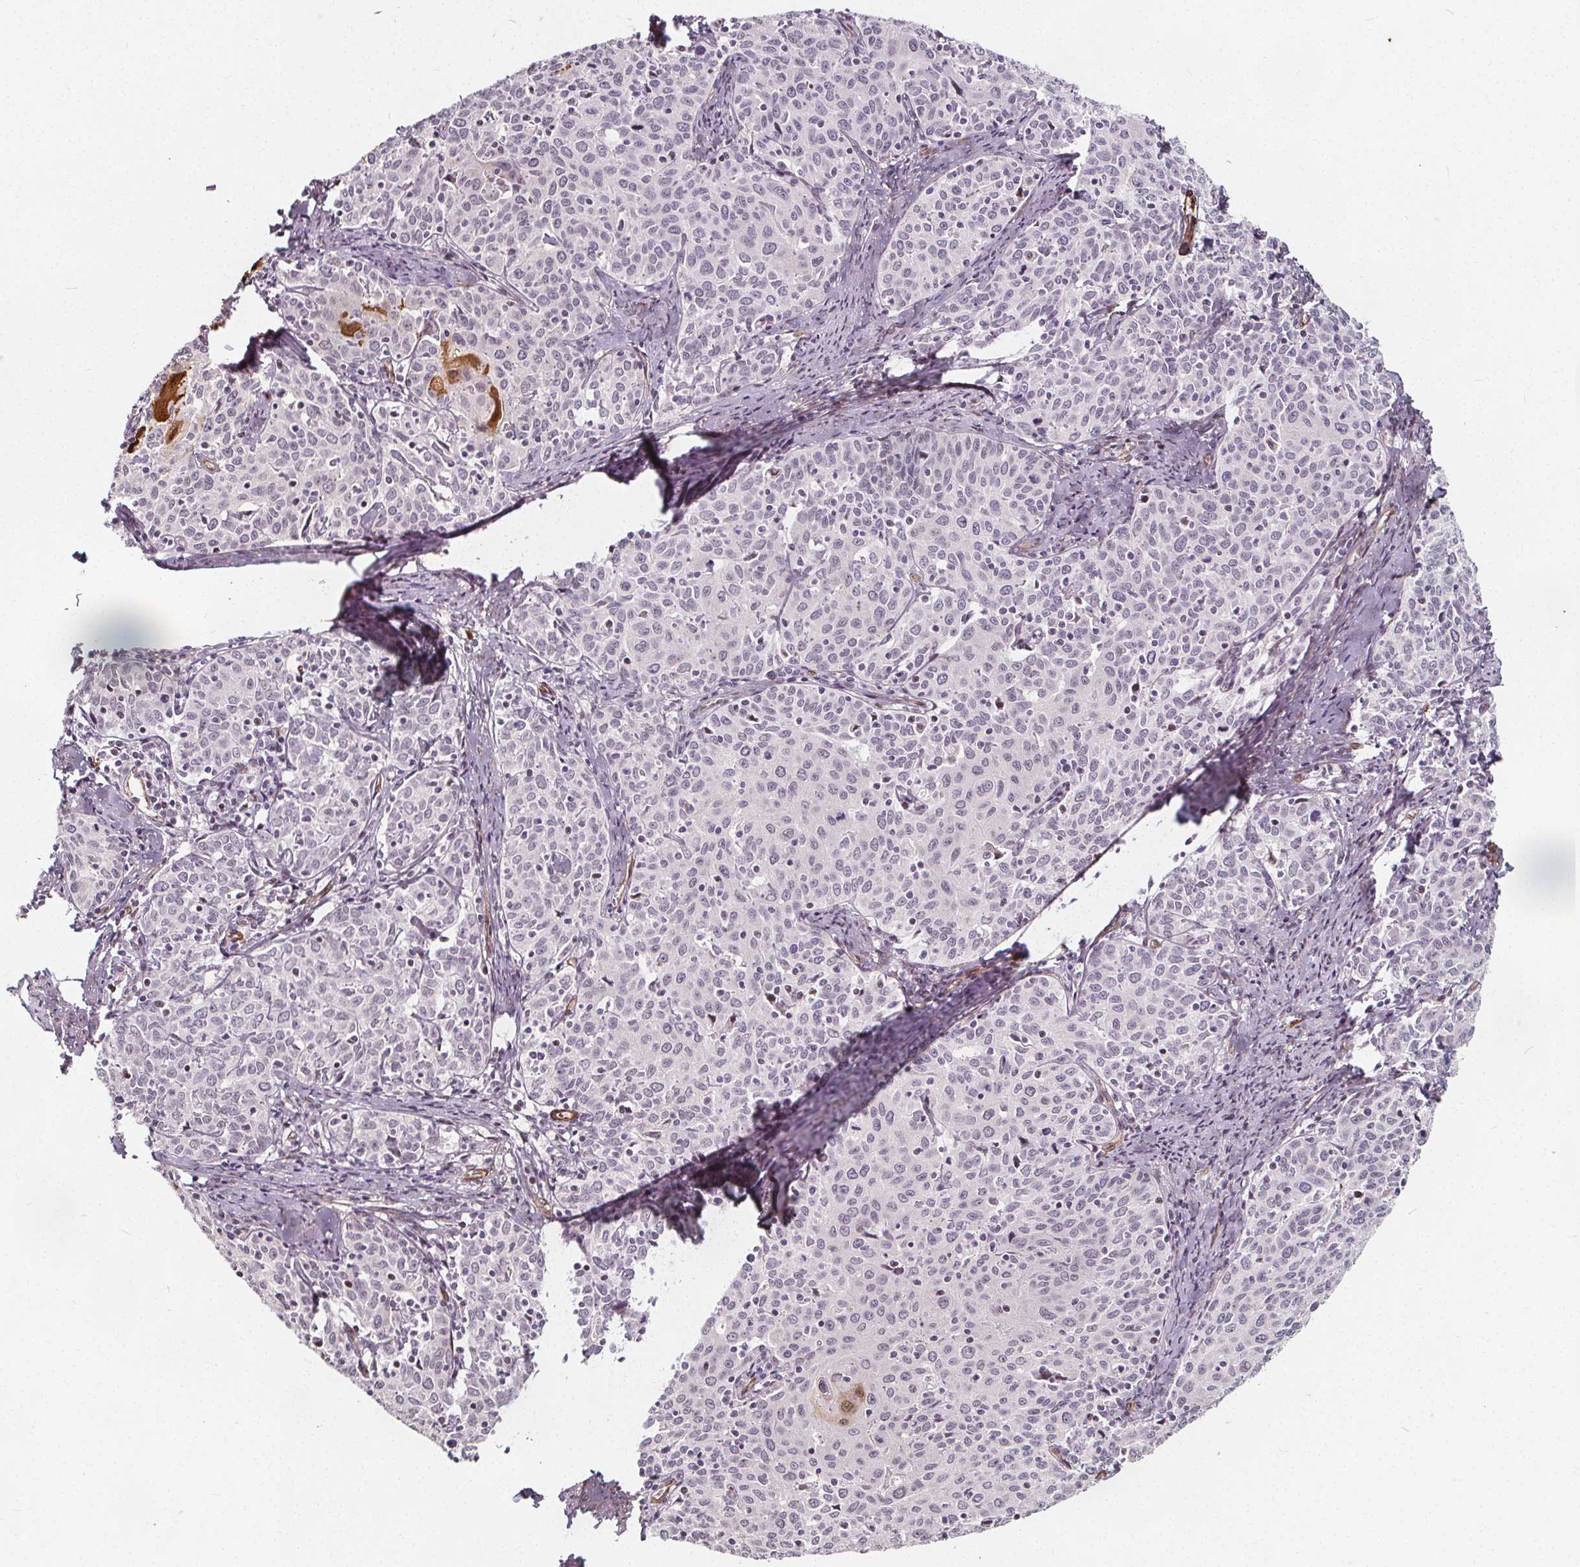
{"staining": {"intensity": "negative", "quantity": "none", "location": "none"}, "tissue": "cervical cancer", "cell_type": "Tumor cells", "image_type": "cancer", "snomed": [{"axis": "morphology", "description": "Squamous cell carcinoma, NOS"}, {"axis": "topography", "description": "Cervix"}], "caption": "High magnification brightfield microscopy of cervical squamous cell carcinoma stained with DAB (3,3'-diaminobenzidine) (brown) and counterstained with hematoxylin (blue): tumor cells show no significant staining.", "gene": "HAS1", "patient": {"sex": "female", "age": 62}}